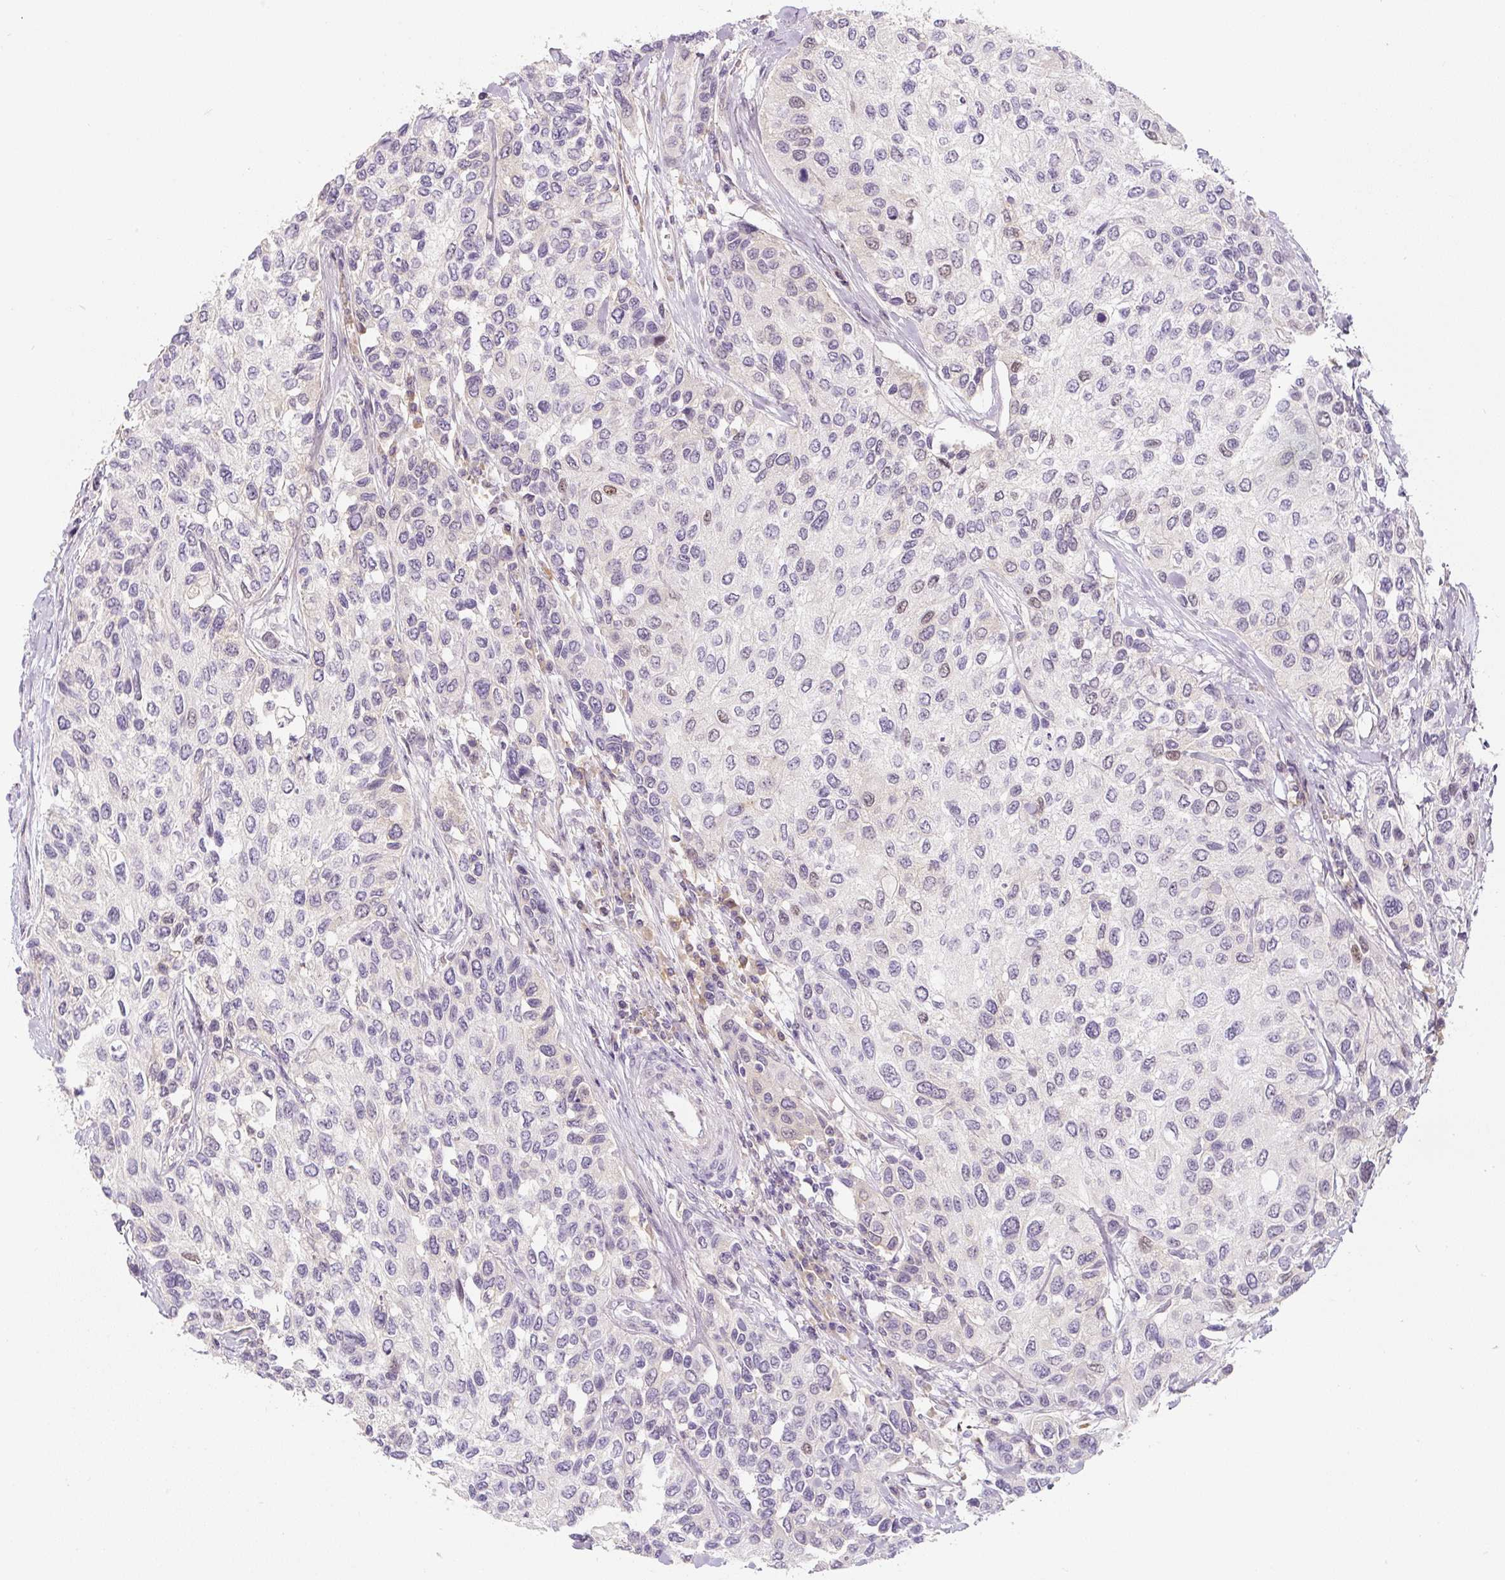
{"staining": {"intensity": "weak", "quantity": "<25%", "location": "nuclear"}, "tissue": "urothelial cancer", "cell_type": "Tumor cells", "image_type": "cancer", "snomed": [{"axis": "morphology", "description": "Normal tissue, NOS"}, {"axis": "morphology", "description": "Urothelial carcinoma, High grade"}, {"axis": "topography", "description": "Vascular tissue"}, {"axis": "topography", "description": "Urinary bladder"}], "caption": "Urothelial cancer stained for a protein using IHC reveals no expression tumor cells.", "gene": "PWWP3B", "patient": {"sex": "female", "age": 56}}